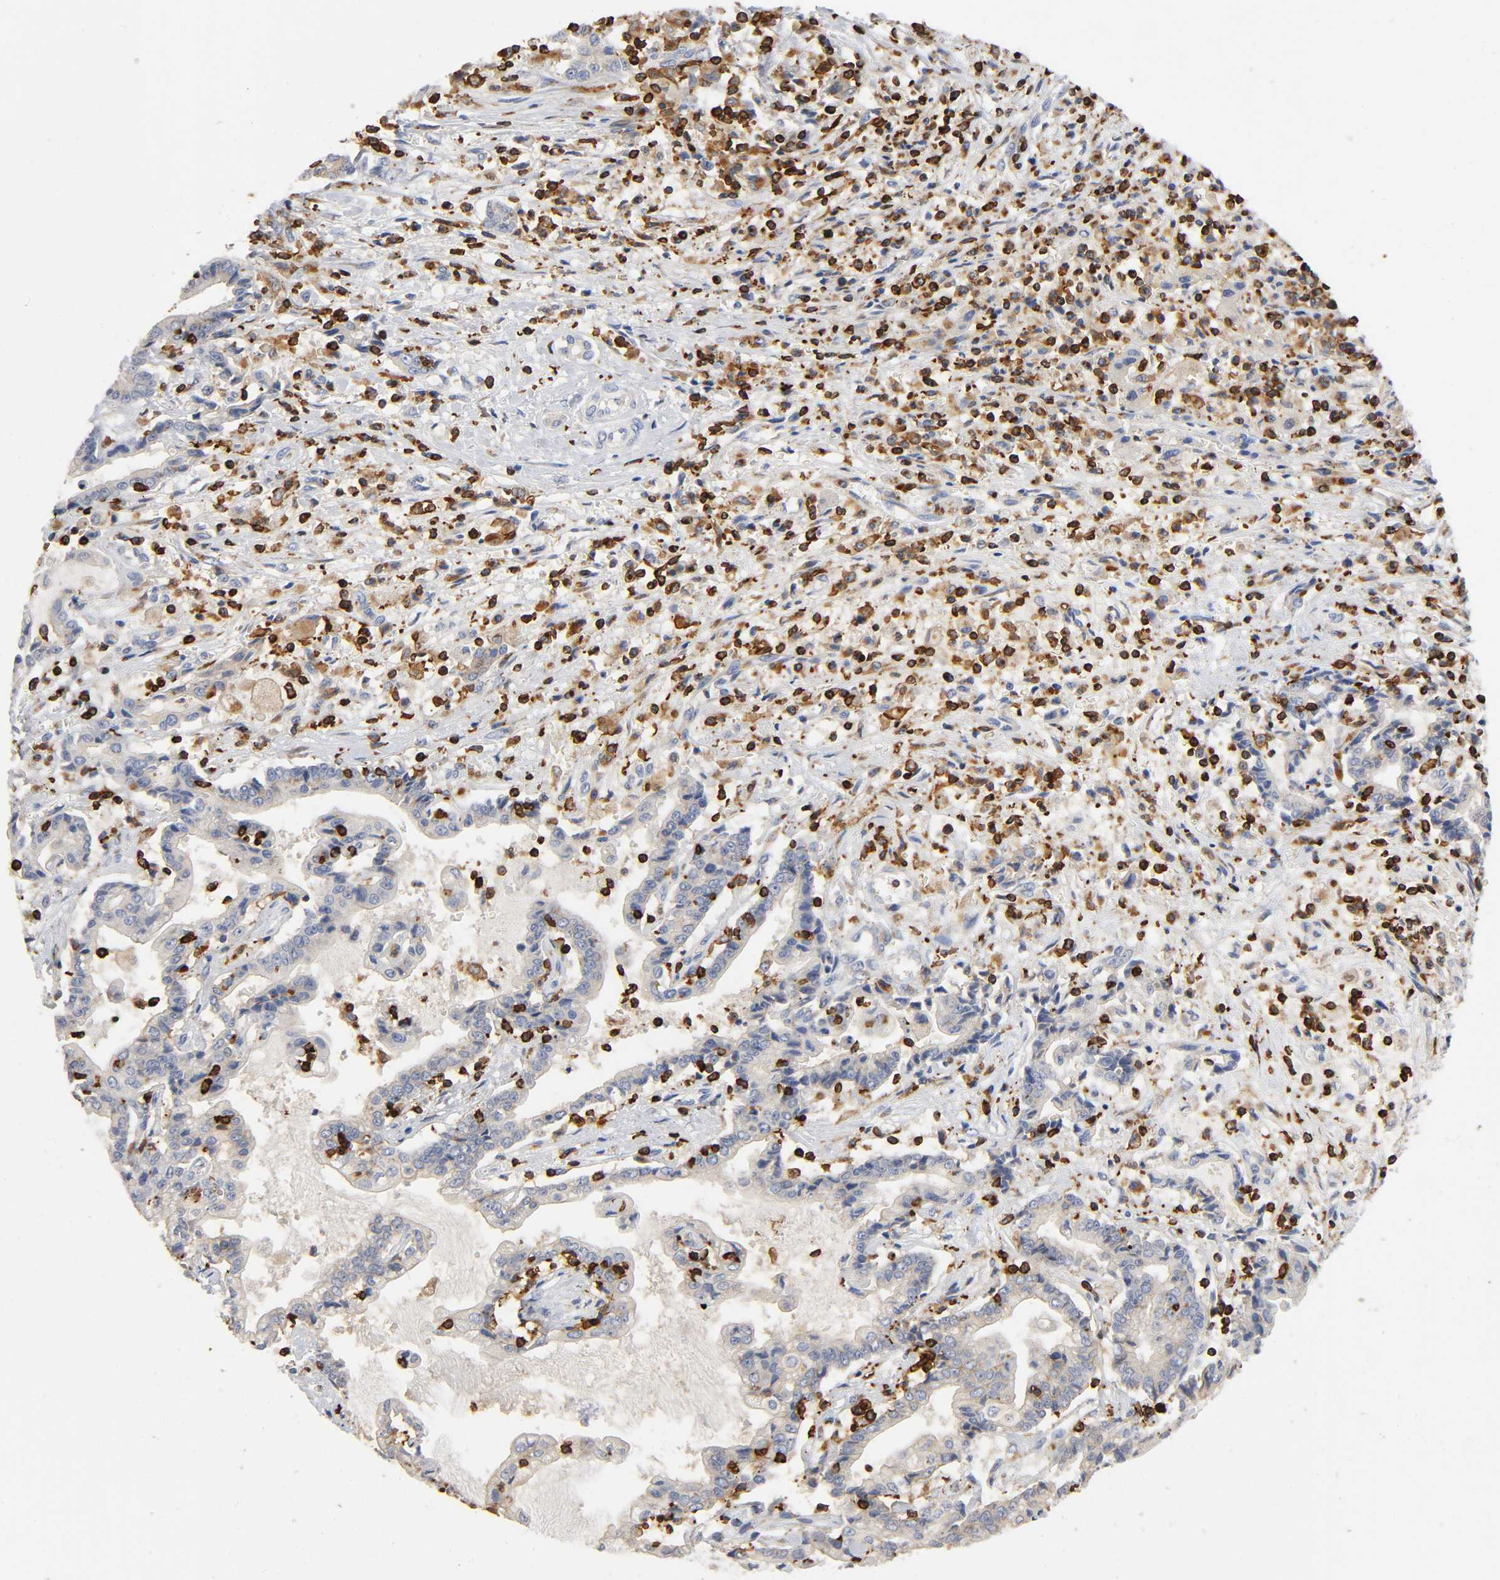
{"staining": {"intensity": "moderate", "quantity": "25%-75%", "location": "cytoplasmic/membranous"}, "tissue": "liver cancer", "cell_type": "Tumor cells", "image_type": "cancer", "snomed": [{"axis": "morphology", "description": "Cholangiocarcinoma"}, {"axis": "topography", "description": "Liver"}], "caption": "An image of human liver cancer (cholangiocarcinoma) stained for a protein exhibits moderate cytoplasmic/membranous brown staining in tumor cells.", "gene": "CAPN10", "patient": {"sex": "male", "age": 57}}